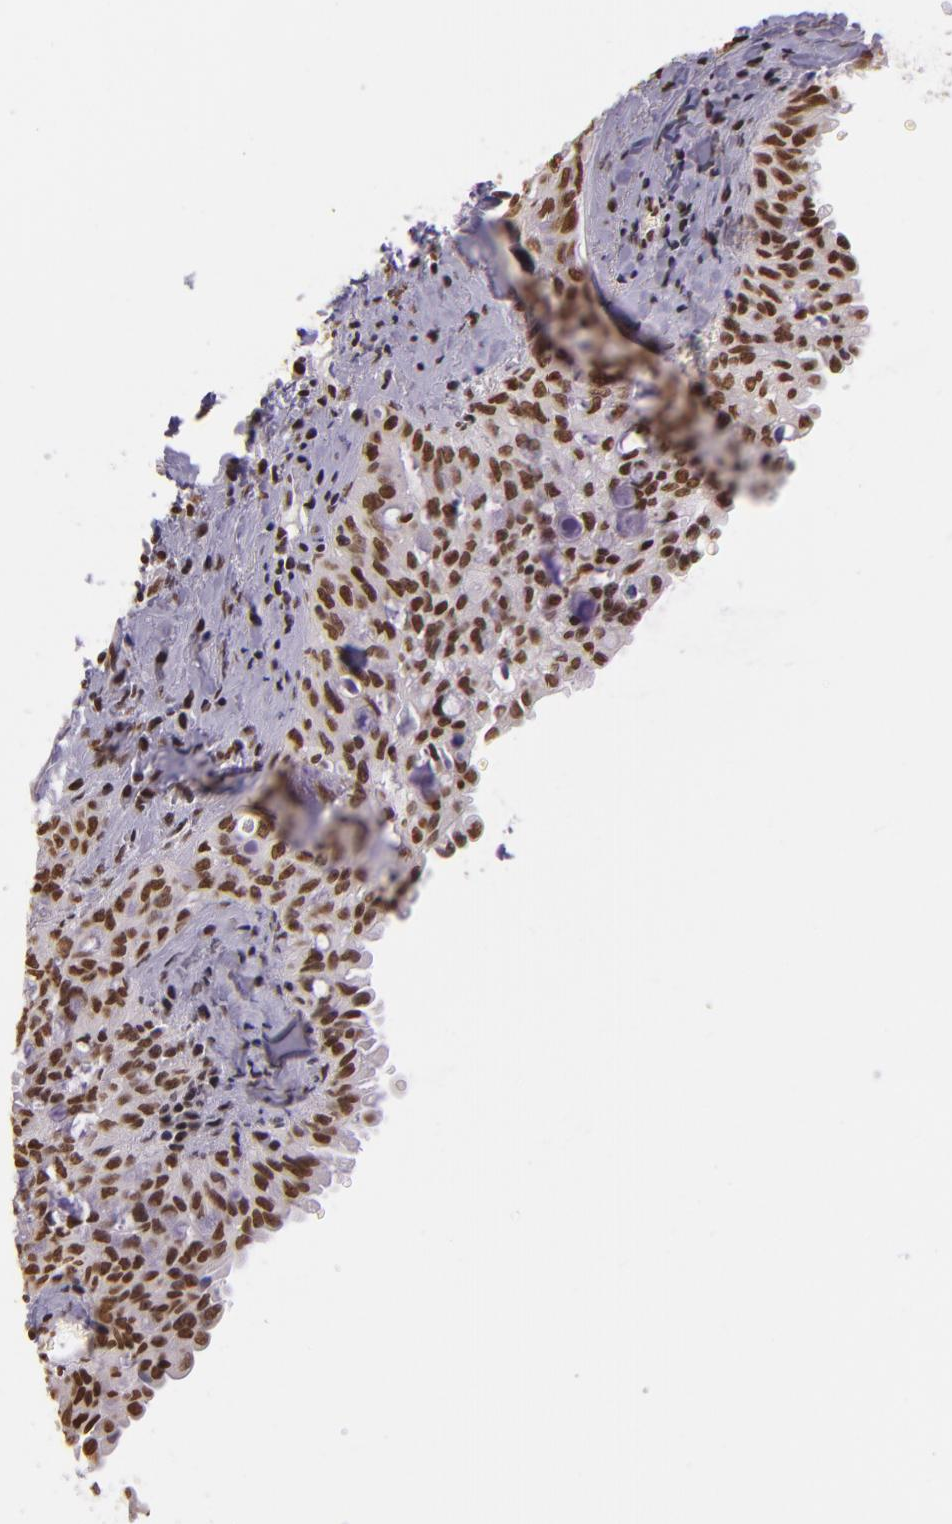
{"staining": {"intensity": "moderate", "quantity": ">75%", "location": "nuclear"}, "tissue": "lung cancer", "cell_type": "Tumor cells", "image_type": "cancer", "snomed": [{"axis": "morphology", "description": "Adenocarcinoma, NOS"}, {"axis": "topography", "description": "Lung"}], "caption": "A brown stain labels moderate nuclear positivity of a protein in human lung cancer tumor cells.", "gene": "USF1", "patient": {"sex": "female", "age": 44}}